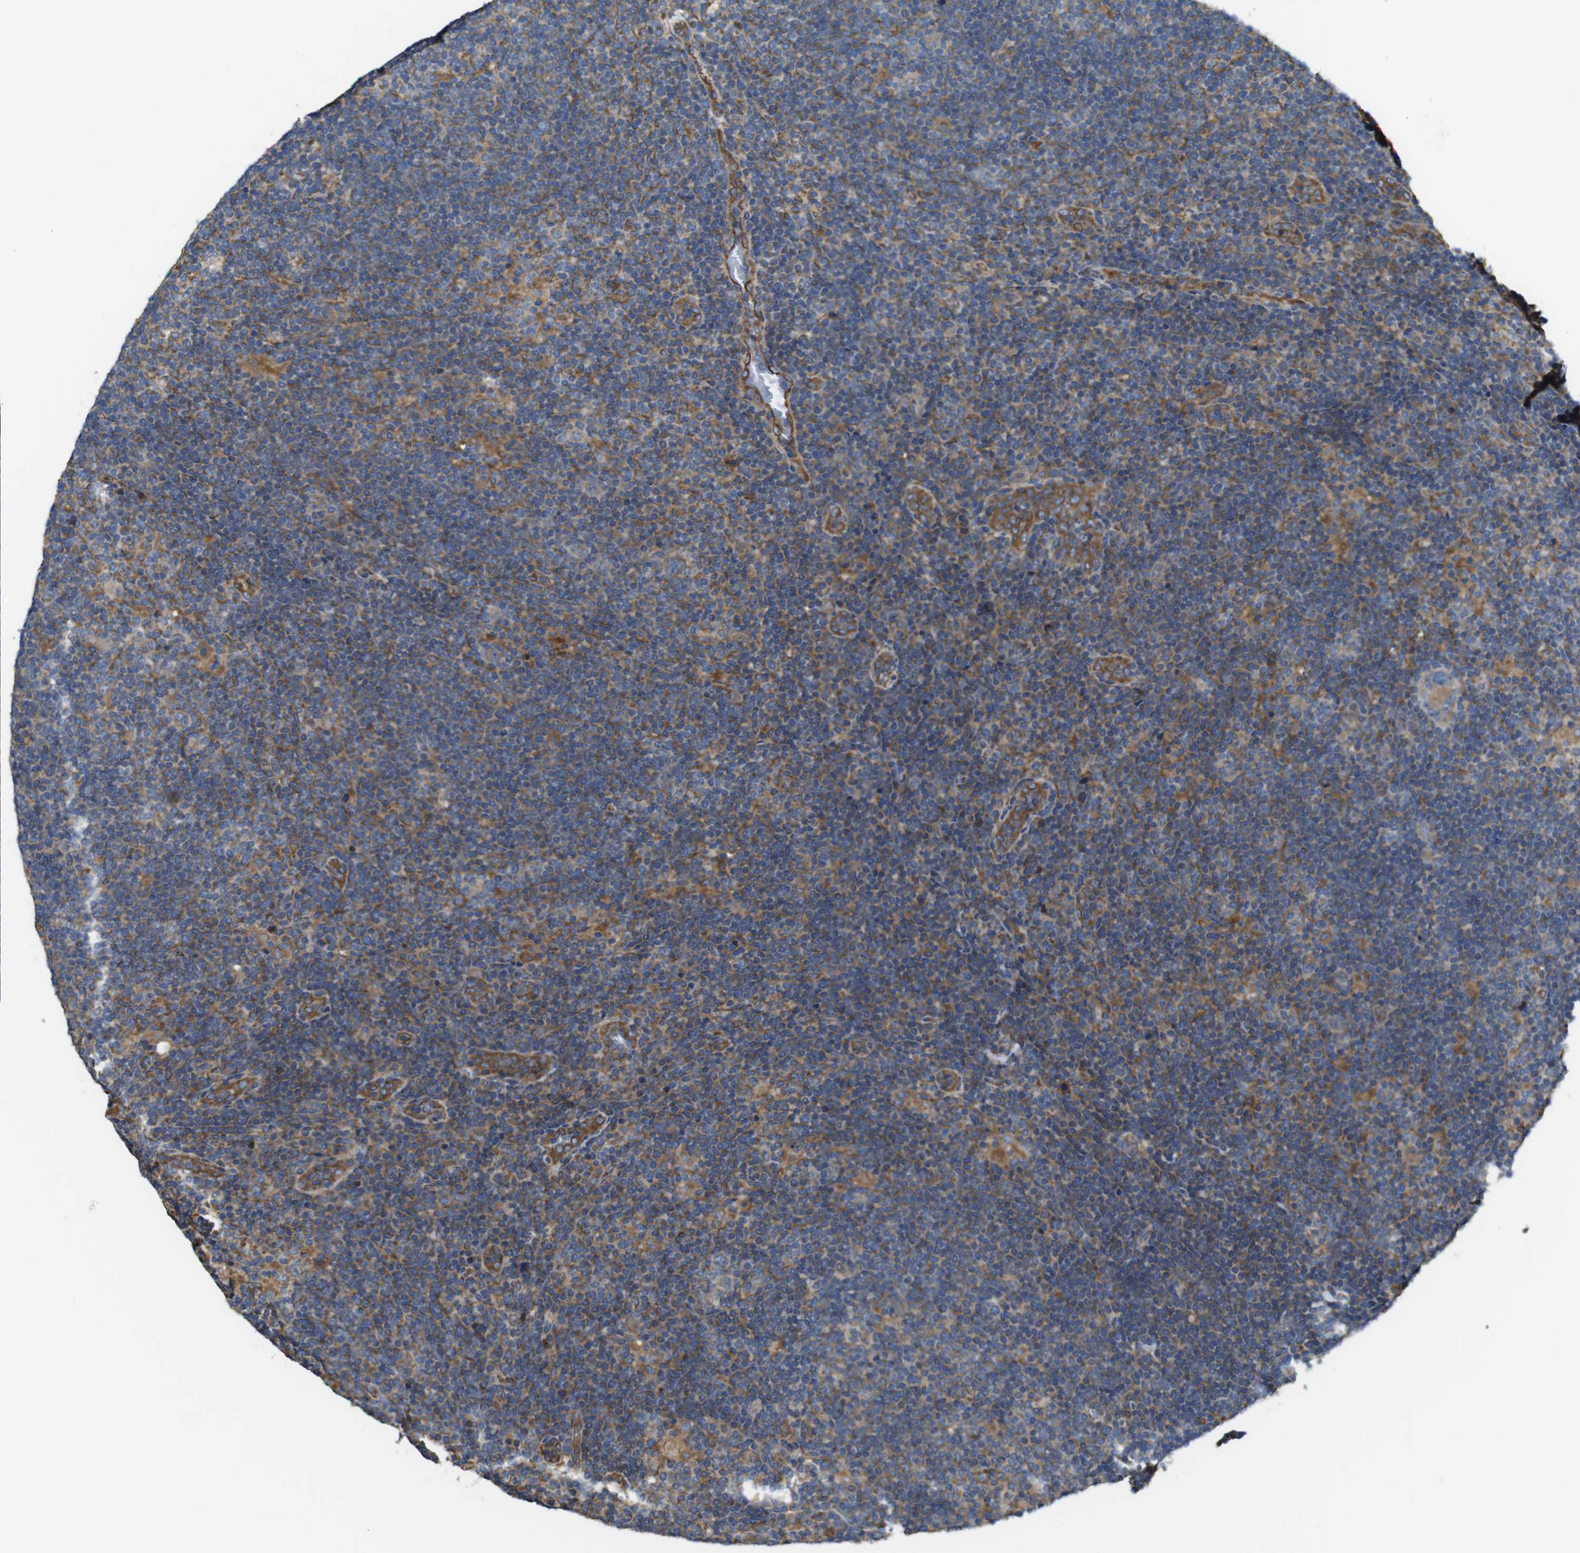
{"staining": {"intensity": "moderate", "quantity": ">75%", "location": "cytoplasmic/membranous"}, "tissue": "lymphoma", "cell_type": "Tumor cells", "image_type": "cancer", "snomed": [{"axis": "morphology", "description": "Hodgkin's disease, NOS"}, {"axis": "topography", "description": "Lymph node"}], "caption": "A high-resolution image shows immunohistochemistry (IHC) staining of lymphoma, which demonstrates moderate cytoplasmic/membranous staining in about >75% of tumor cells. (DAB IHC, brown staining for protein, blue staining for nuclei).", "gene": "POMK", "patient": {"sex": "female", "age": 57}}